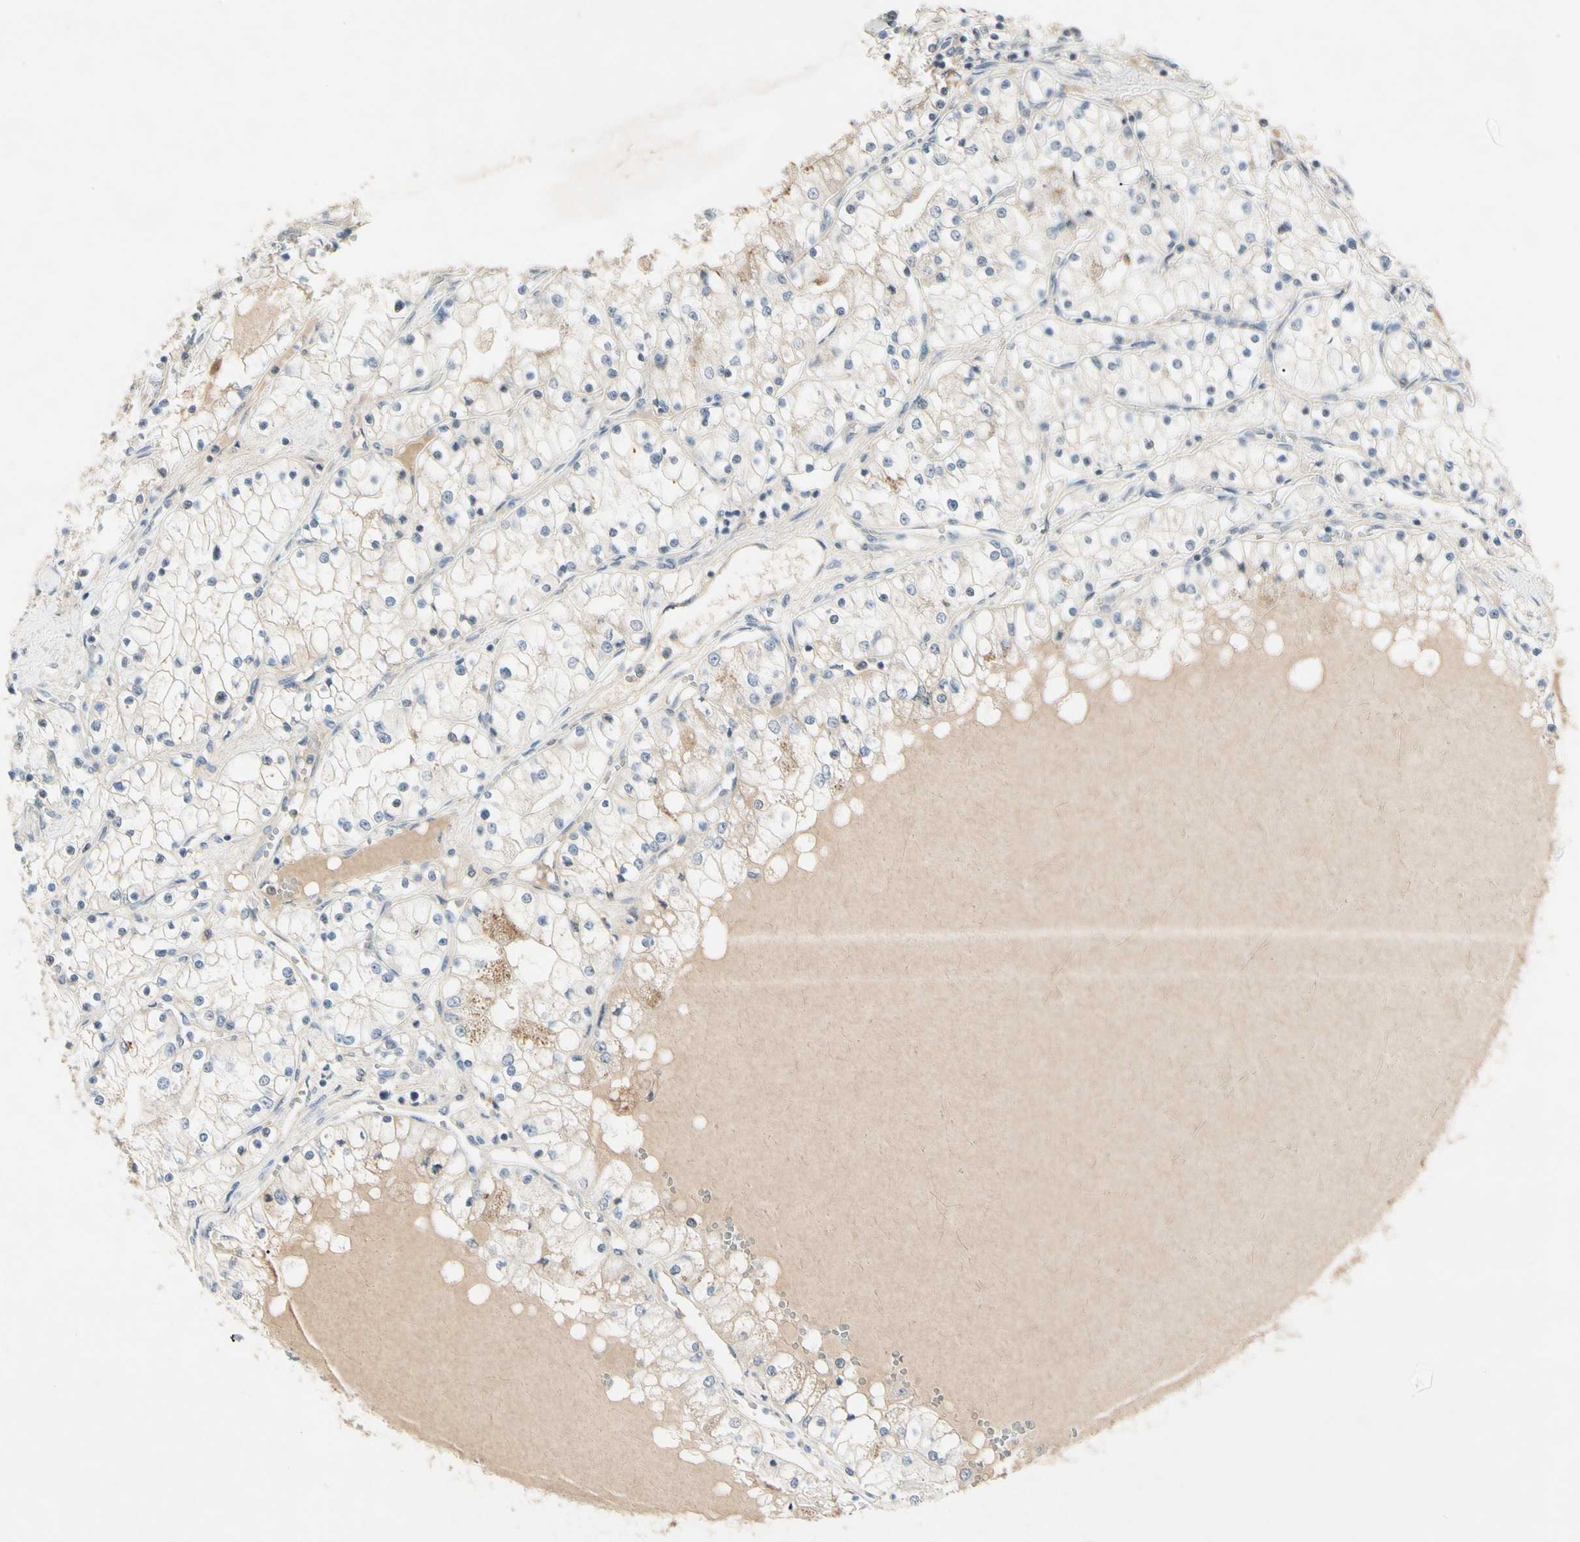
{"staining": {"intensity": "weak", "quantity": "<25%", "location": "cytoplasmic/membranous"}, "tissue": "renal cancer", "cell_type": "Tumor cells", "image_type": "cancer", "snomed": [{"axis": "morphology", "description": "Adenocarcinoma, NOS"}, {"axis": "topography", "description": "Kidney"}], "caption": "A high-resolution image shows immunohistochemistry (IHC) staining of adenocarcinoma (renal), which shows no significant staining in tumor cells.", "gene": "PRSS21", "patient": {"sex": "male", "age": 68}}